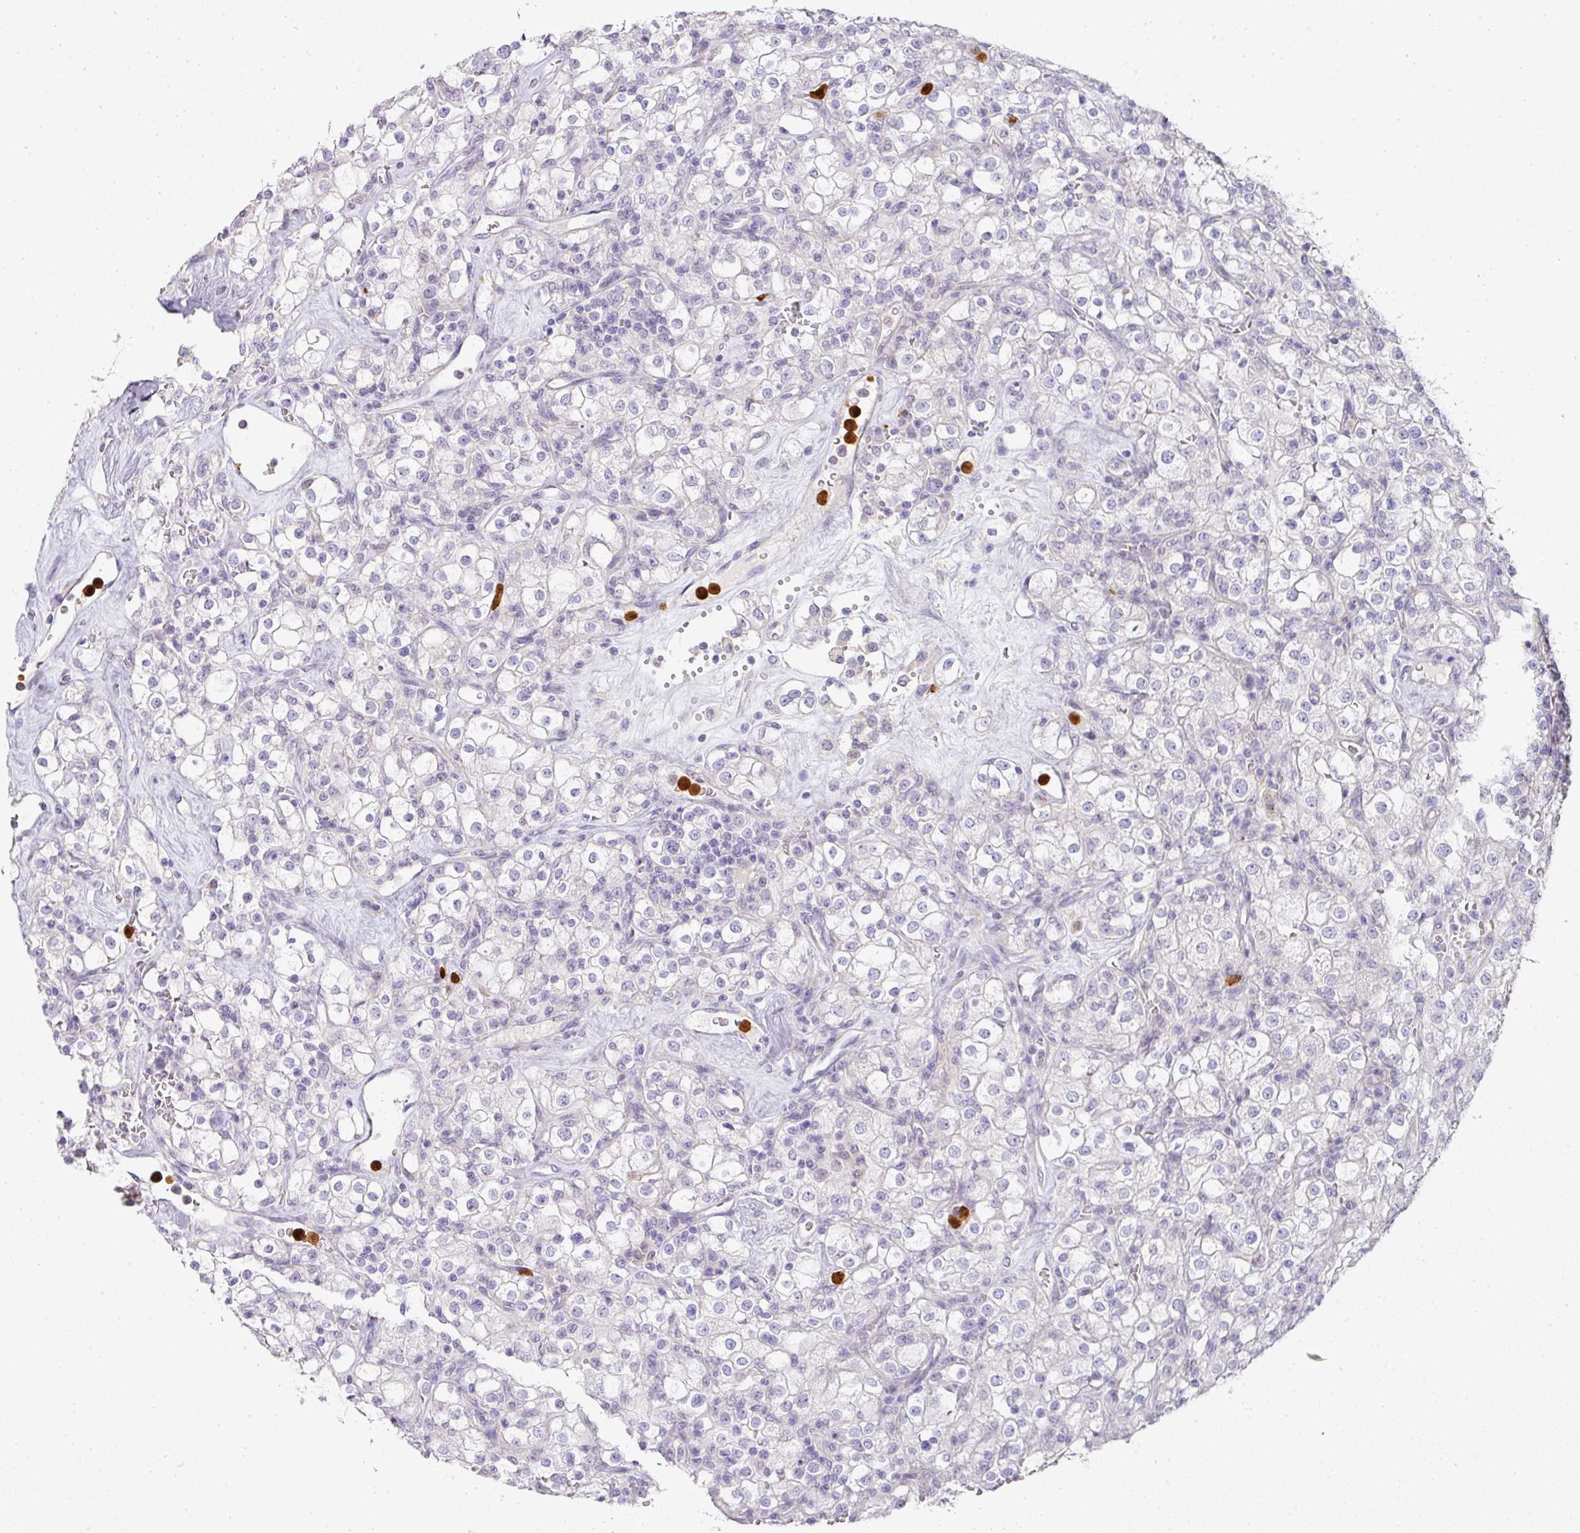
{"staining": {"intensity": "negative", "quantity": "none", "location": "none"}, "tissue": "renal cancer", "cell_type": "Tumor cells", "image_type": "cancer", "snomed": [{"axis": "morphology", "description": "Adenocarcinoma, NOS"}, {"axis": "topography", "description": "Kidney"}], "caption": "IHC image of renal cancer stained for a protein (brown), which demonstrates no positivity in tumor cells. (Brightfield microscopy of DAB immunohistochemistry (IHC) at high magnification).", "gene": "HHEX", "patient": {"sex": "female", "age": 74}}